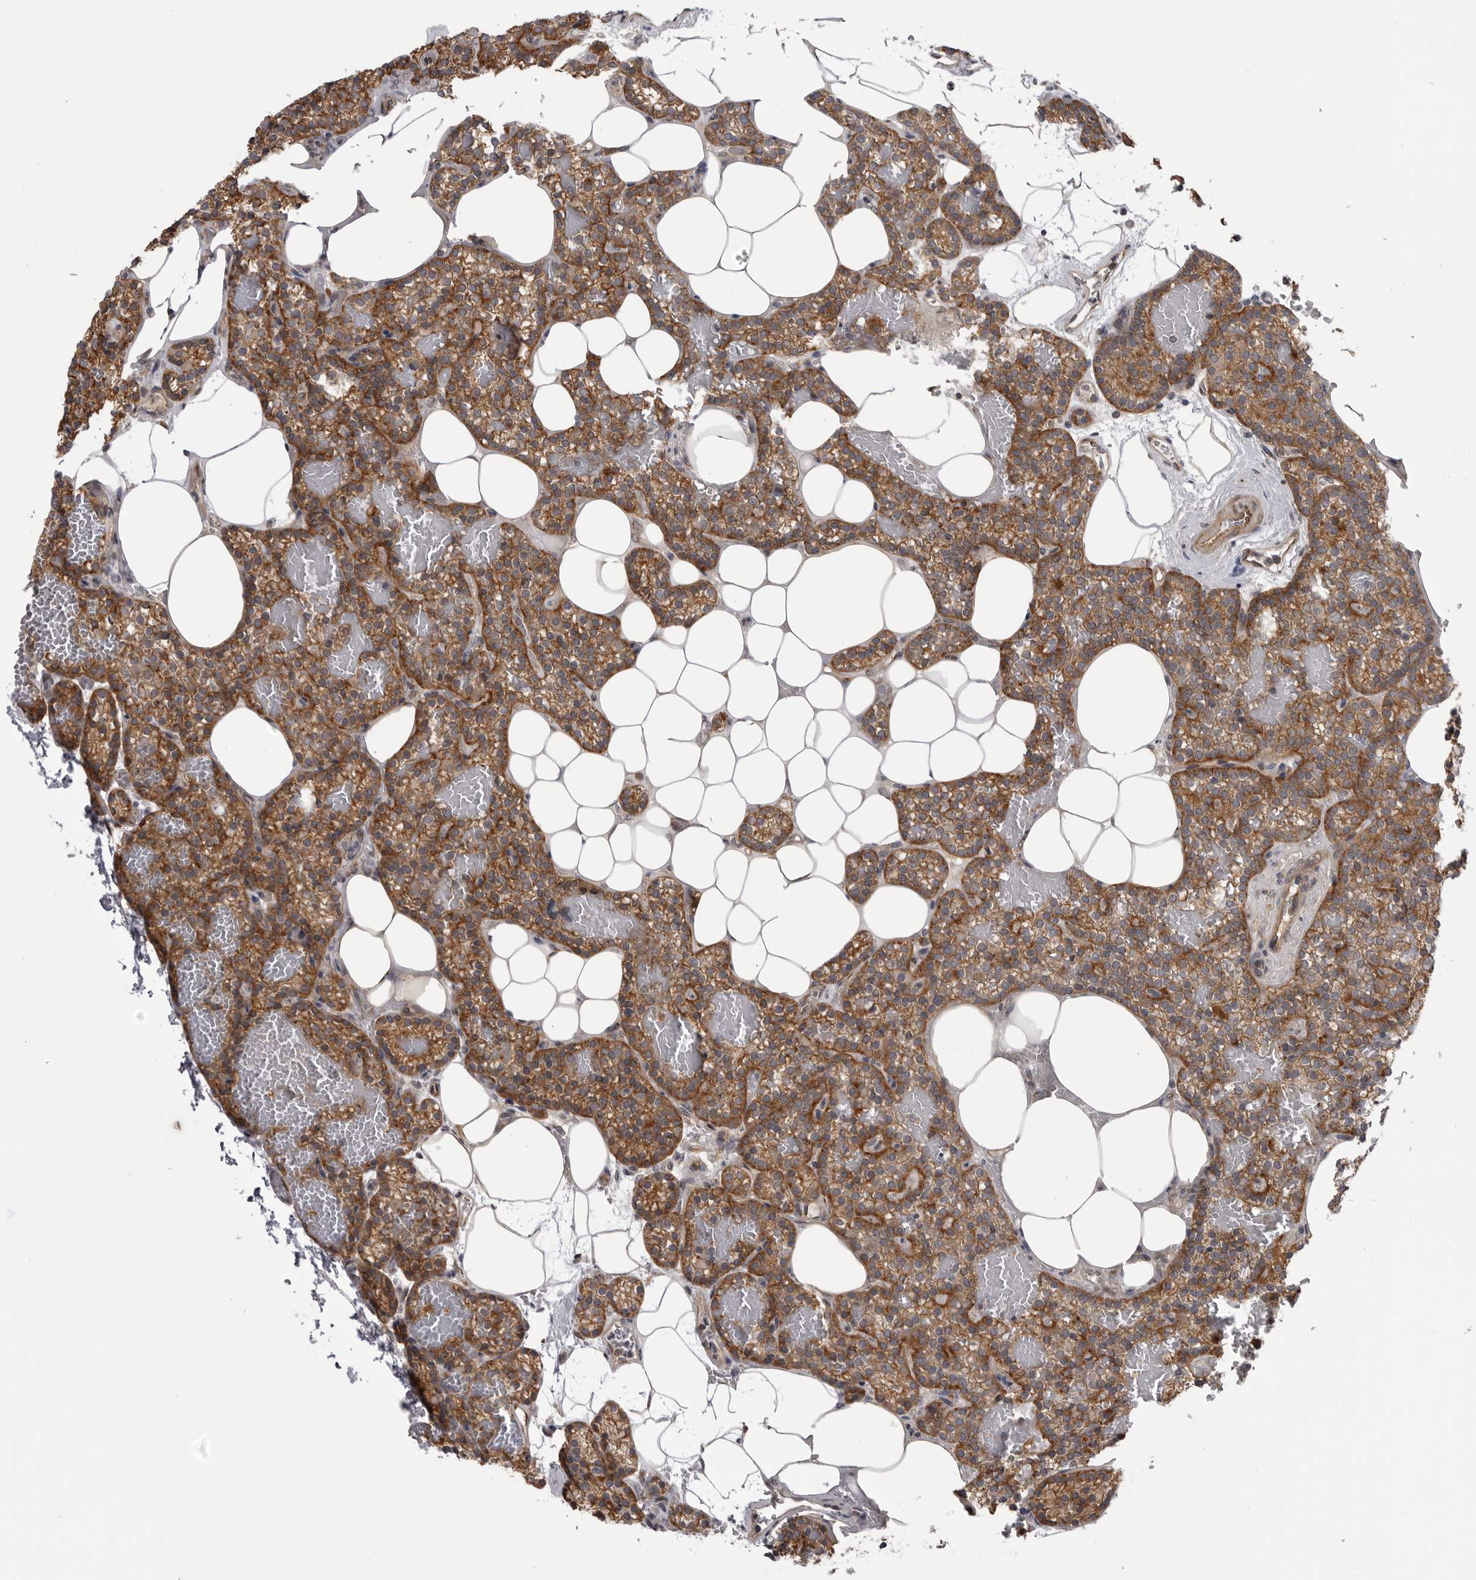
{"staining": {"intensity": "strong", "quantity": ">75%", "location": "cytoplasmic/membranous"}, "tissue": "parathyroid gland", "cell_type": "Glandular cells", "image_type": "normal", "snomed": [{"axis": "morphology", "description": "Normal tissue, NOS"}, {"axis": "topography", "description": "Parathyroid gland"}], "caption": "A high-resolution micrograph shows immunohistochemistry staining of benign parathyroid gland, which exhibits strong cytoplasmic/membranous positivity in about >75% of glandular cells.", "gene": "LRRC45", "patient": {"sex": "male", "age": 58}}